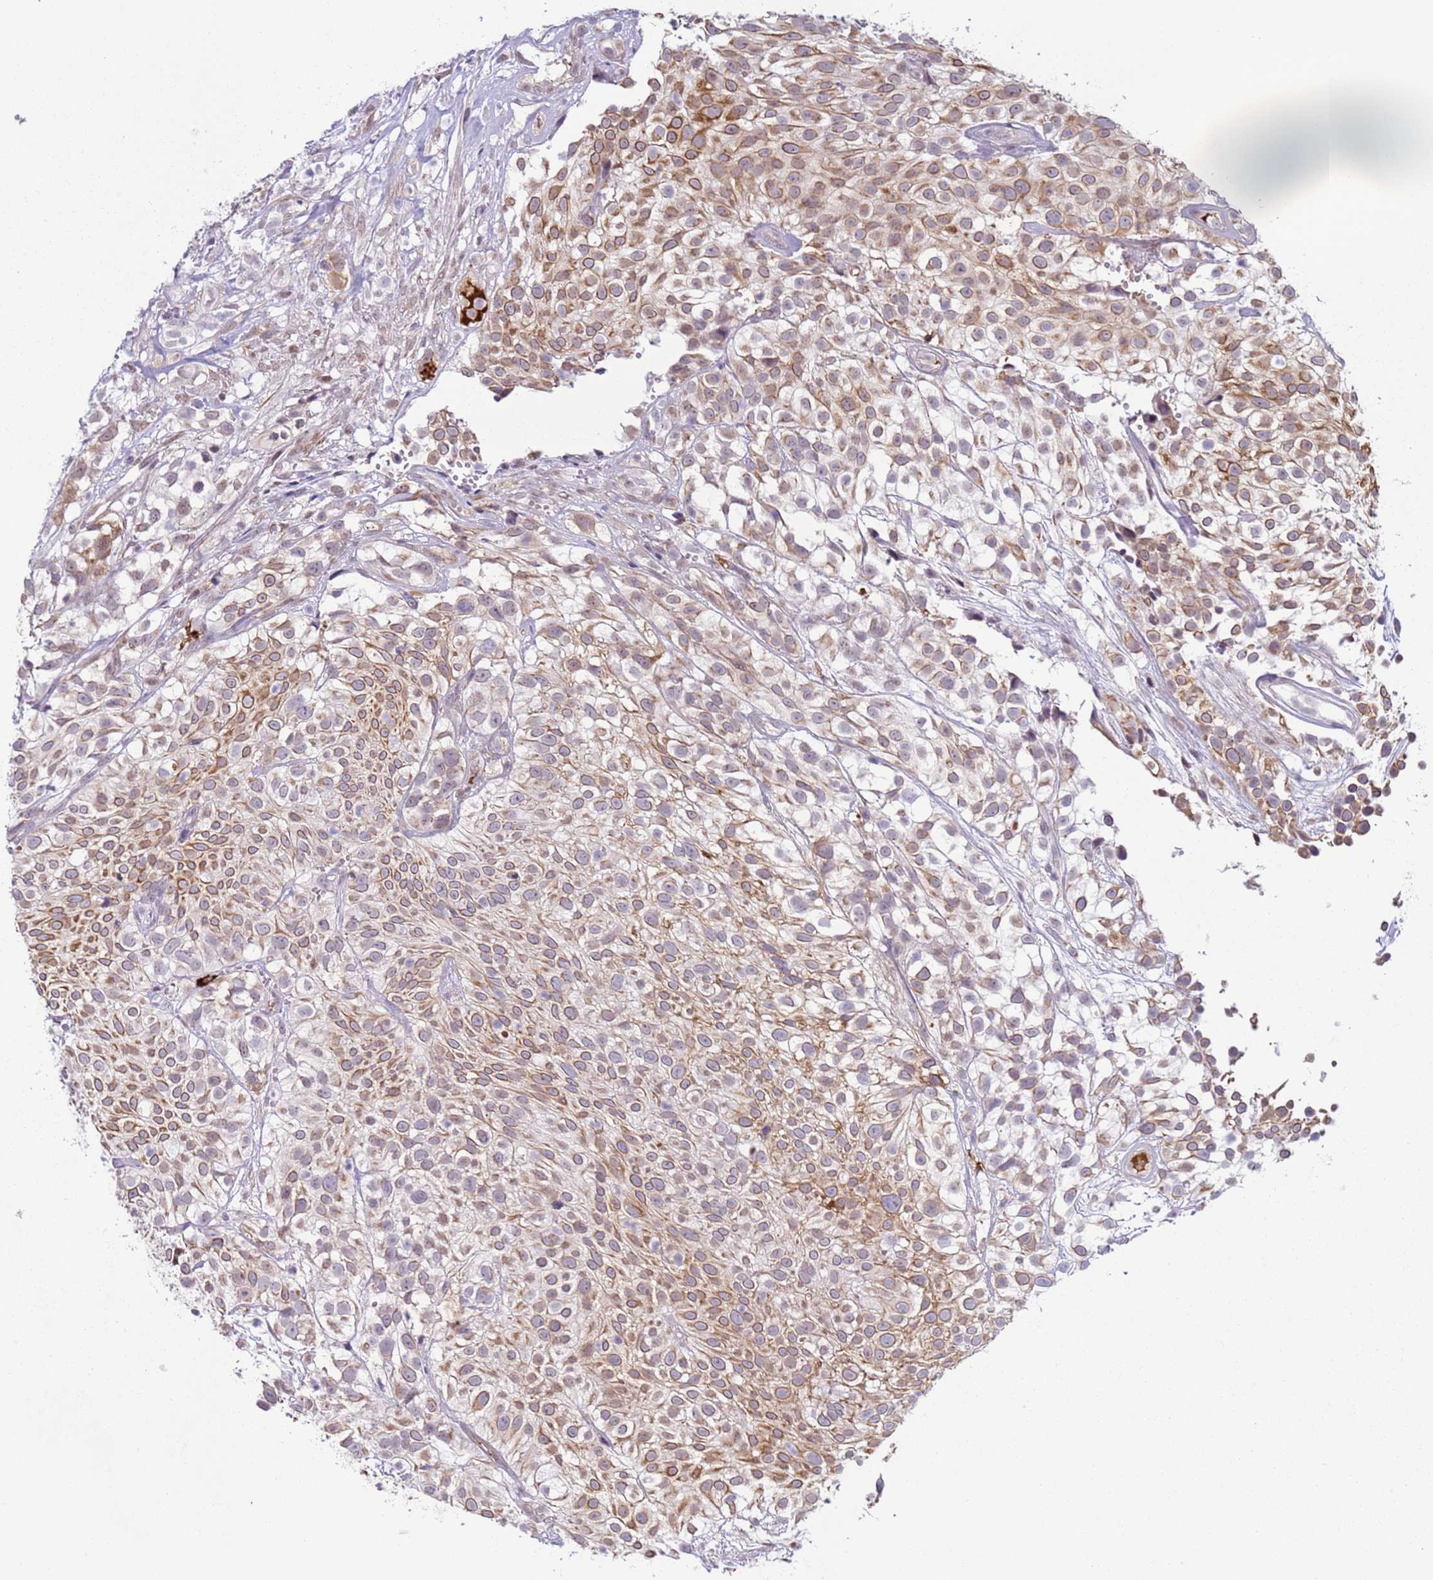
{"staining": {"intensity": "moderate", "quantity": "25%-75%", "location": "cytoplasmic/membranous"}, "tissue": "urothelial cancer", "cell_type": "Tumor cells", "image_type": "cancer", "snomed": [{"axis": "morphology", "description": "Urothelial carcinoma, High grade"}, {"axis": "topography", "description": "Urinary bladder"}], "caption": "Protein analysis of high-grade urothelial carcinoma tissue exhibits moderate cytoplasmic/membranous staining in about 25%-75% of tumor cells. The protein is stained brown, and the nuclei are stained in blue (DAB IHC with brightfield microscopy, high magnification).", "gene": "NPAP1", "patient": {"sex": "male", "age": 56}}